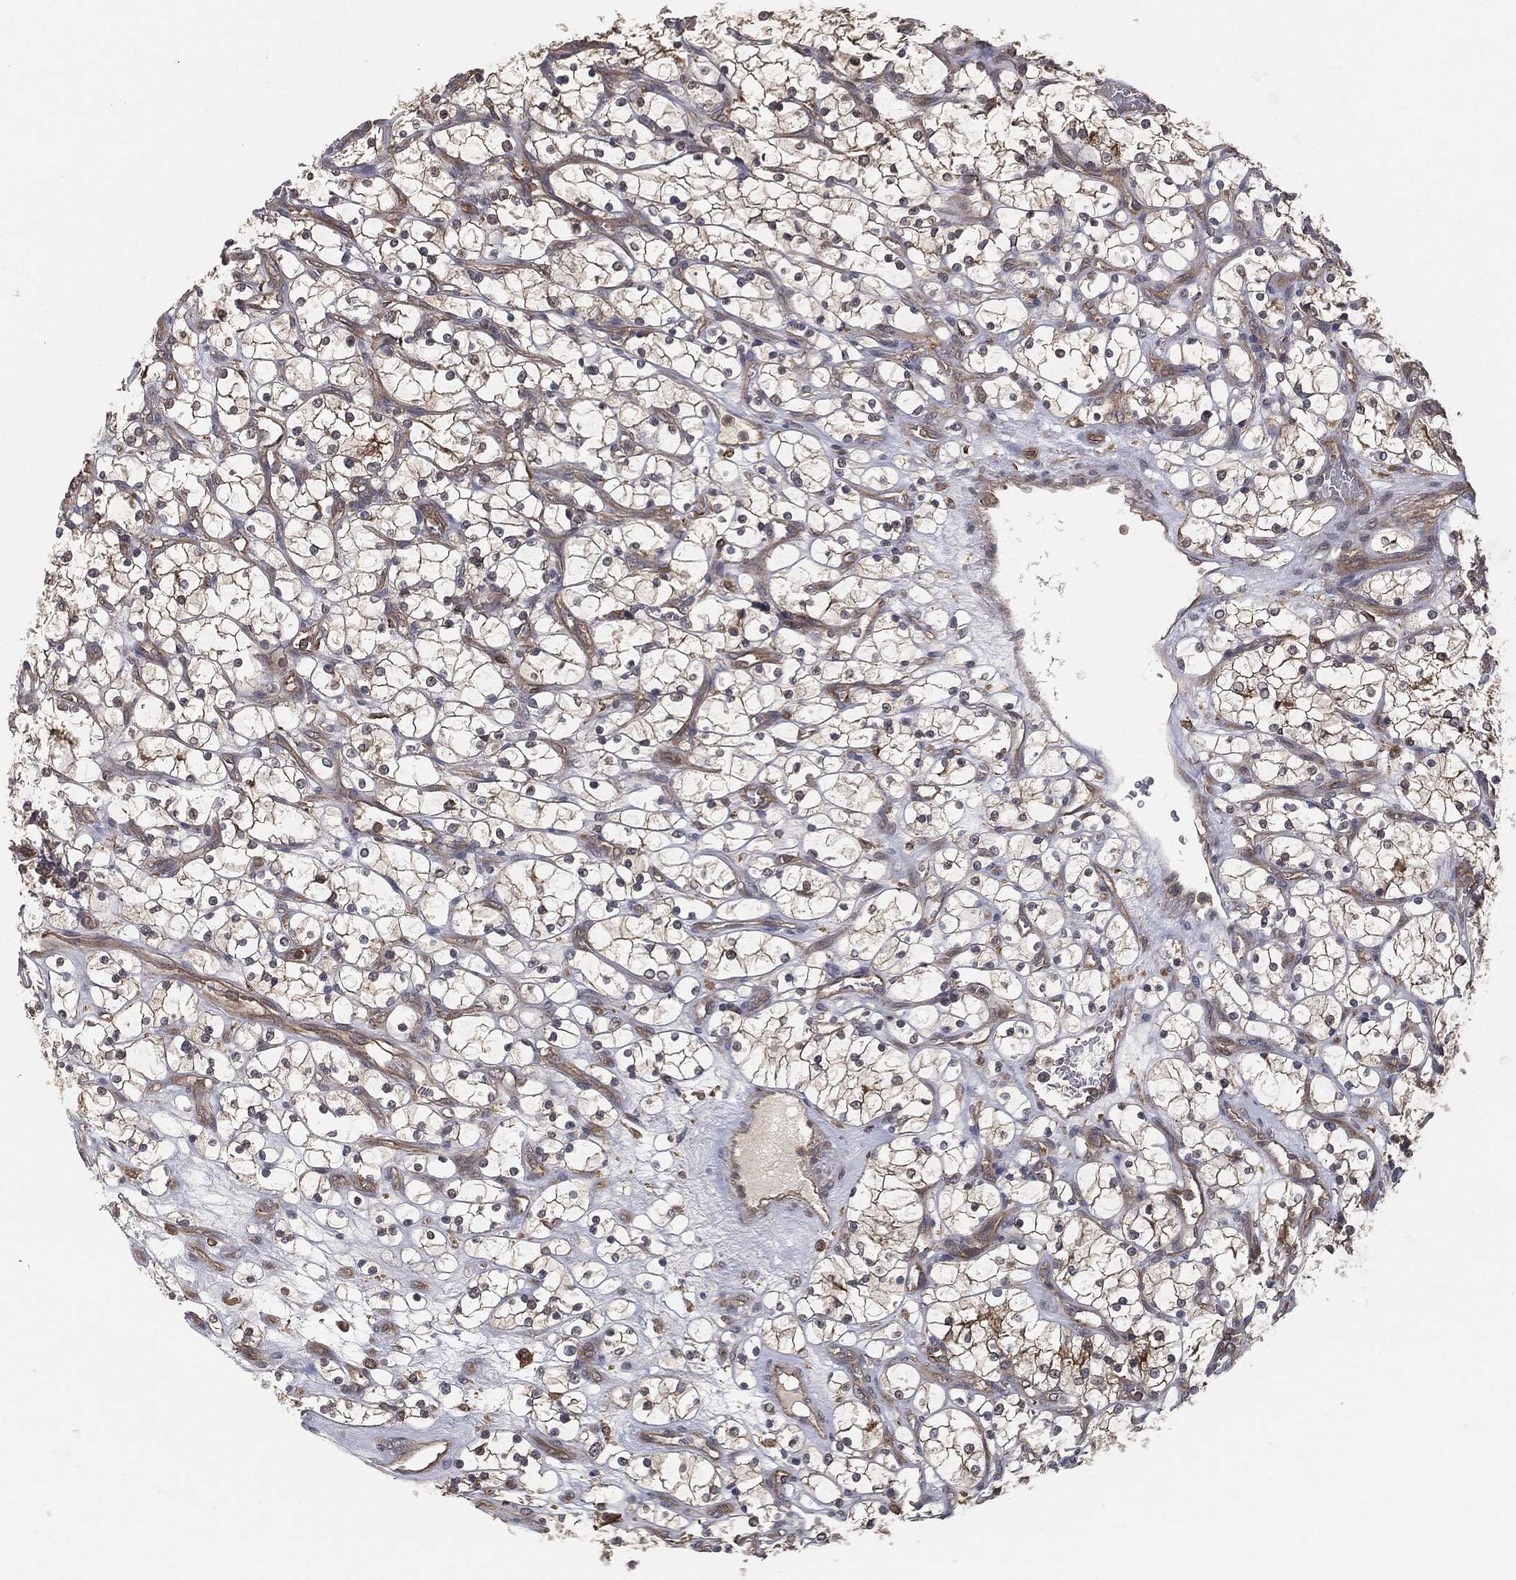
{"staining": {"intensity": "moderate", "quantity": "<25%", "location": "cytoplasmic/membranous"}, "tissue": "renal cancer", "cell_type": "Tumor cells", "image_type": "cancer", "snomed": [{"axis": "morphology", "description": "Adenocarcinoma, NOS"}, {"axis": "topography", "description": "Kidney"}], "caption": "This image reveals IHC staining of human adenocarcinoma (renal), with low moderate cytoplasmic/membranous staining in about <25% of tumor cells.", "gene": "ERBIN", "patient": {"sex": "female", "age": 69}}